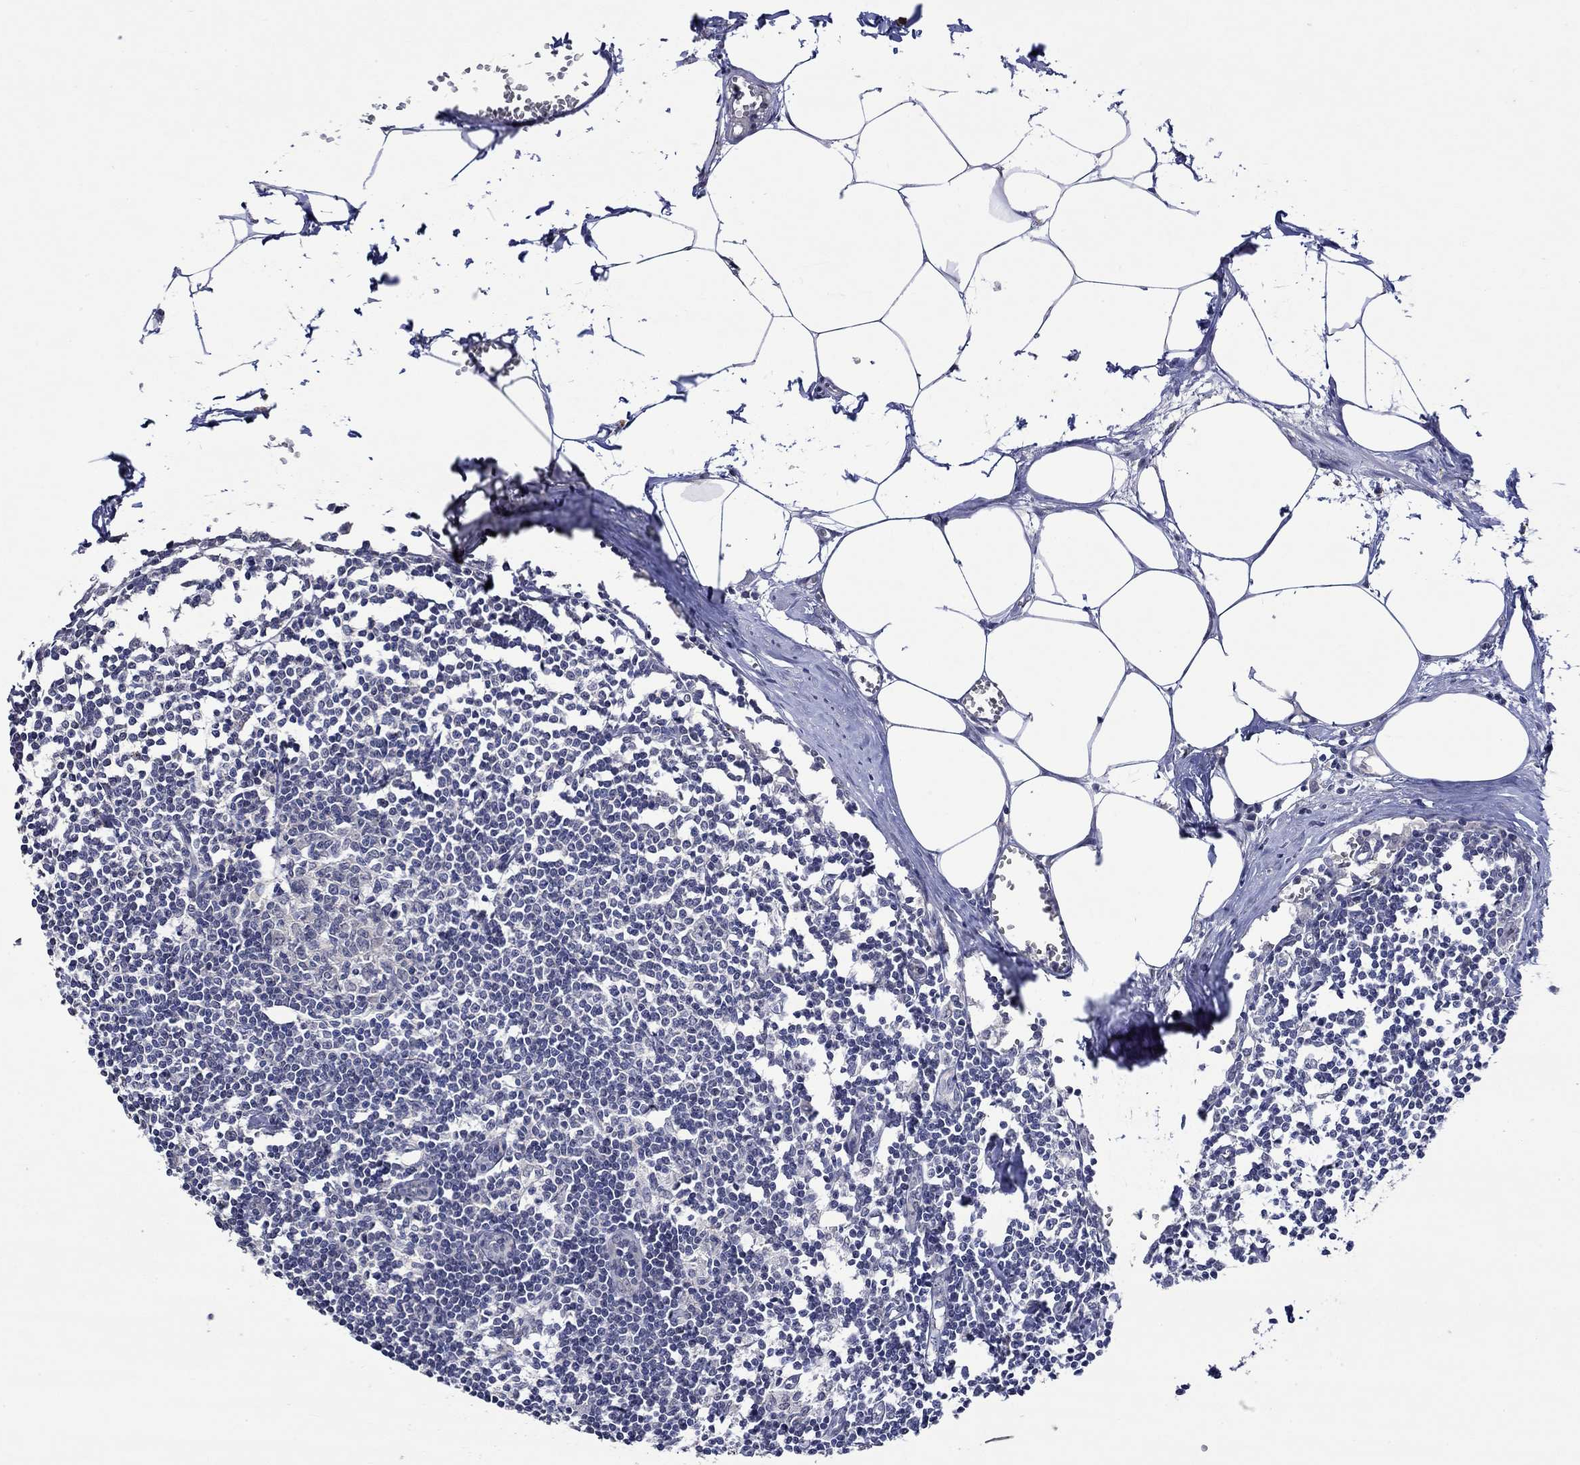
{"staining": {"intensity": "negative", "quantity": "none", "location": "none"}, "tissue": "lymph node", "cell_type": "Non-germinal center cells", "image_type": "normal", "snomed": [{"axis": "morphology", "description": "Normal tissue, NOS"}, {"axis": "topography", "description": "Lymph node"}], "caption": "A histopathology image of lymph node stained for a protein demonstrates no brown staining in non-germinal center cells.", "gene": "DDX3Y", "patient": {"sex": "male", "age": 59}}